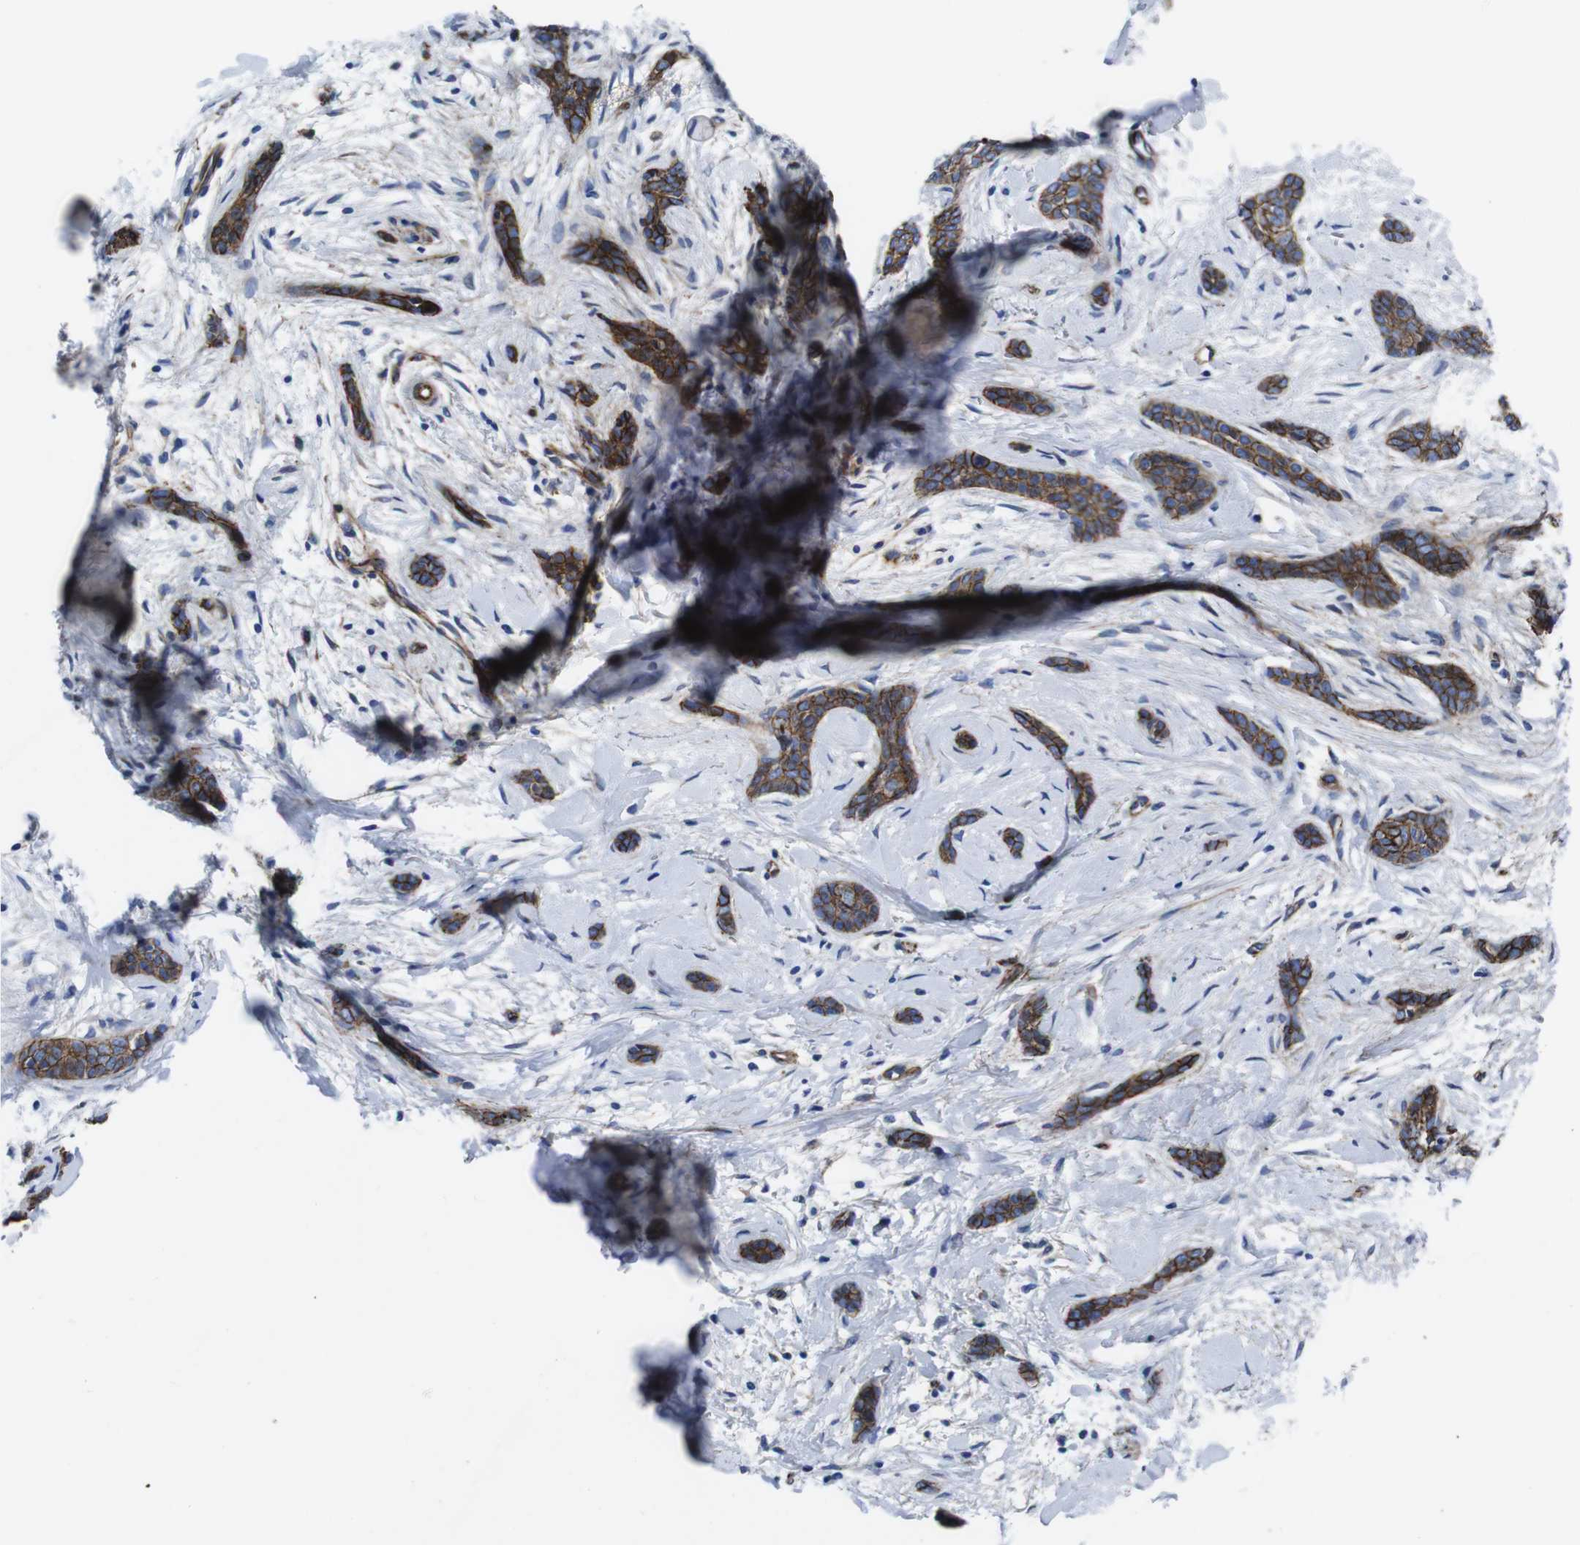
{"staining": {"intensity": "moderate", "quantity": ">75%", "location": "cytoplasmic/membranous"}, "tissue": "skin cancer", "cell_type": "Tumor cells", "image_type": "cancer", "snomed": [{"axis": "morphology", "description": "Basal cell carcinoma"}, {"axis": "topography", "description": "Skin"}], "caption": "High-power microscopy captured an IHC micrograph of skin basal cell carcinoma, revealing moderate cytoplasmic/membranous expression in about >75% of tumor cells. The staining is performed using DAB brown chromogen to label protein expression. The nuclei are counter-stained blue using hematoxylin.", "gene": "NUMB", "patient": {"sex": "female", "age": 58}}